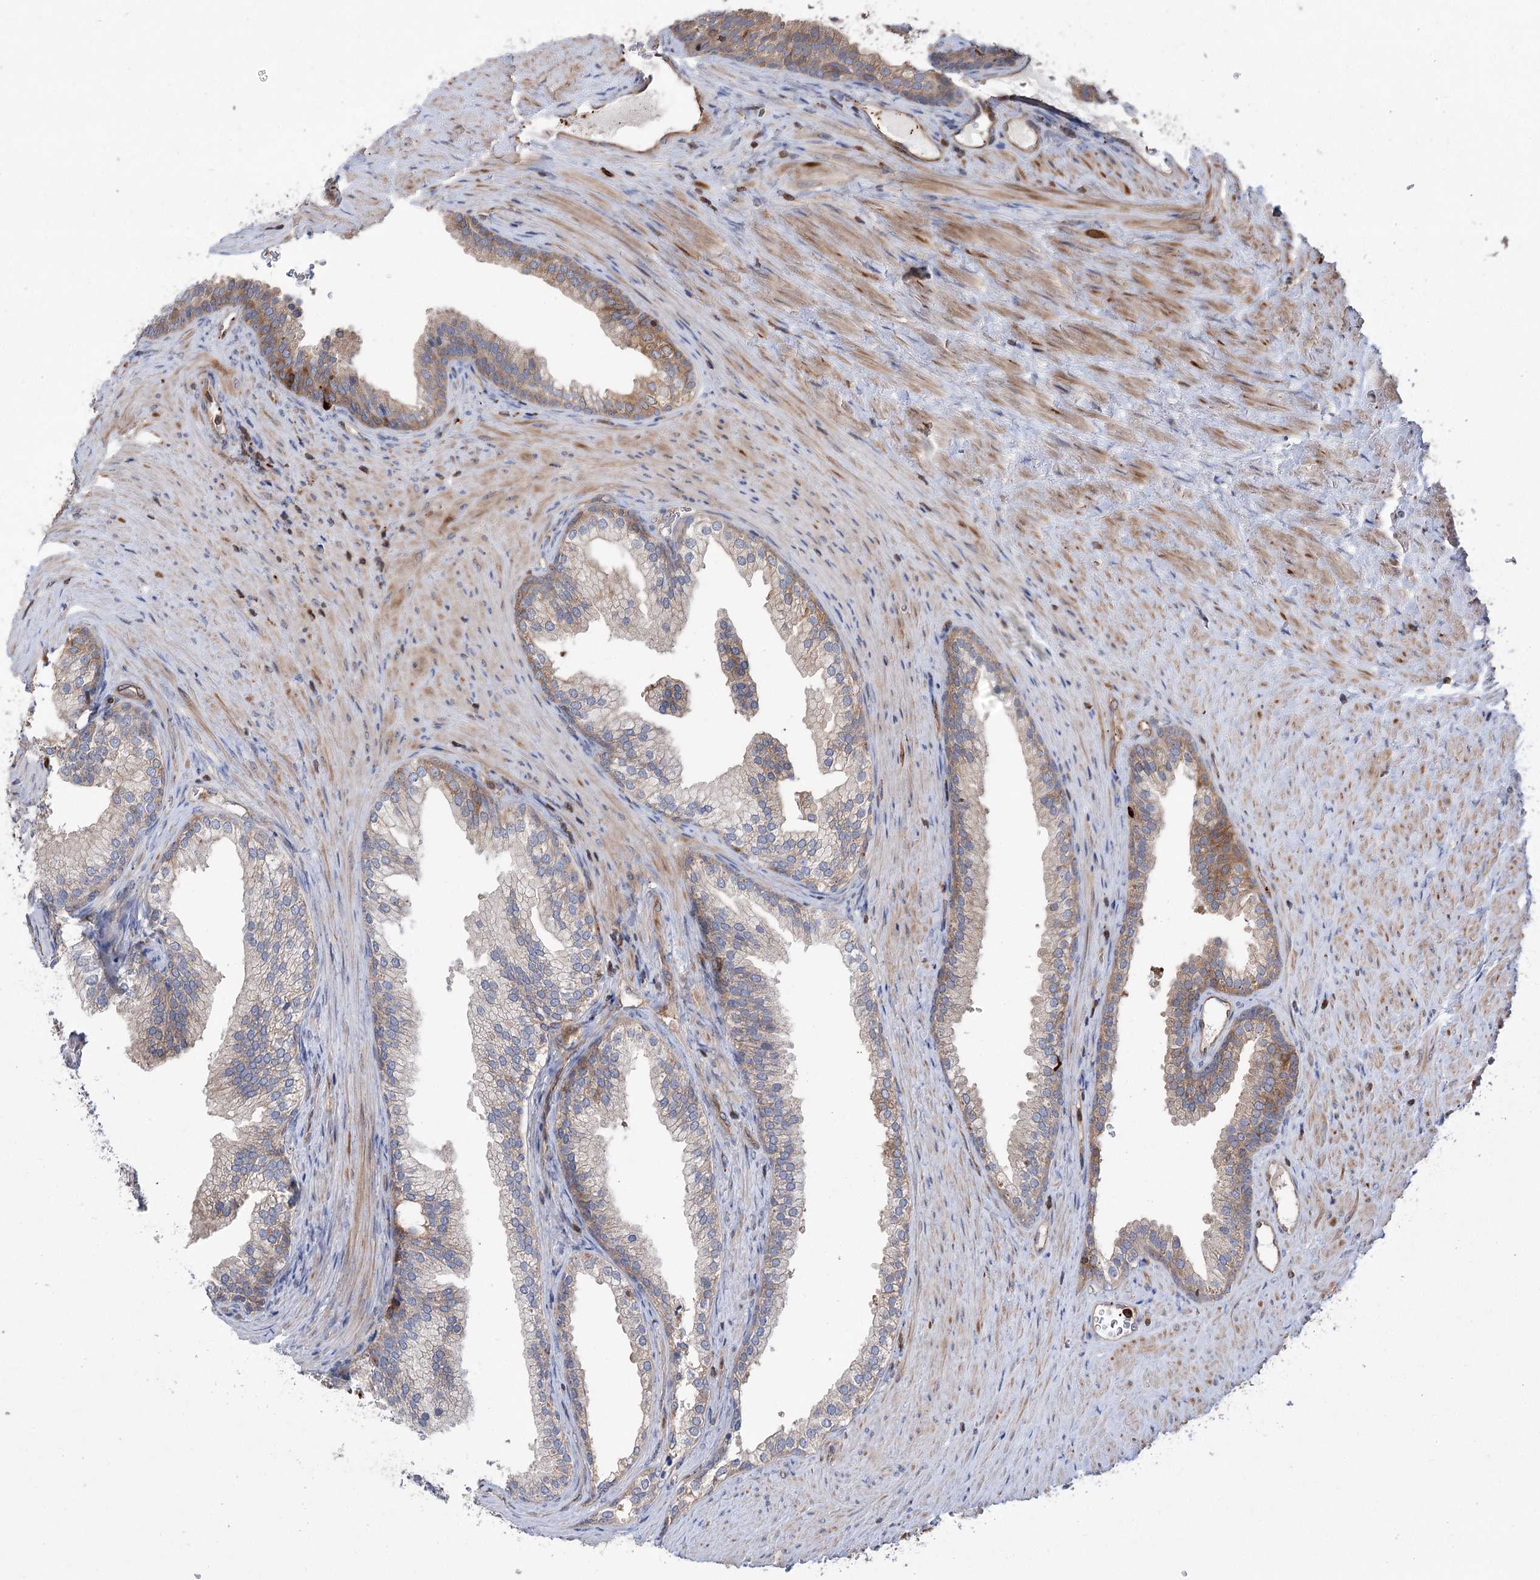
{"staining": {"intensity": "moderate", "quantity": "25%-75%", "location": "cytoplasmic/membranous"}, "tissue": "prostate", "cell_type": "Glandular cells", "image_type": "normal", "snomed": [{"axis": "morphology", "description": "Normal tissue, NOS"}, {"axis": "topography", "description": "Prostate"}], "caption": "Normal prostate reveals moderate cytoplasmic/membranous staining in about 25%-75% of glandular cells, visualized by immunohistochemistry. Ihc stains the protein of interest in brown and the nuclei are stained blue.", "gene": "VPS37B", "patient": {"sex": "male", "age": 76}}